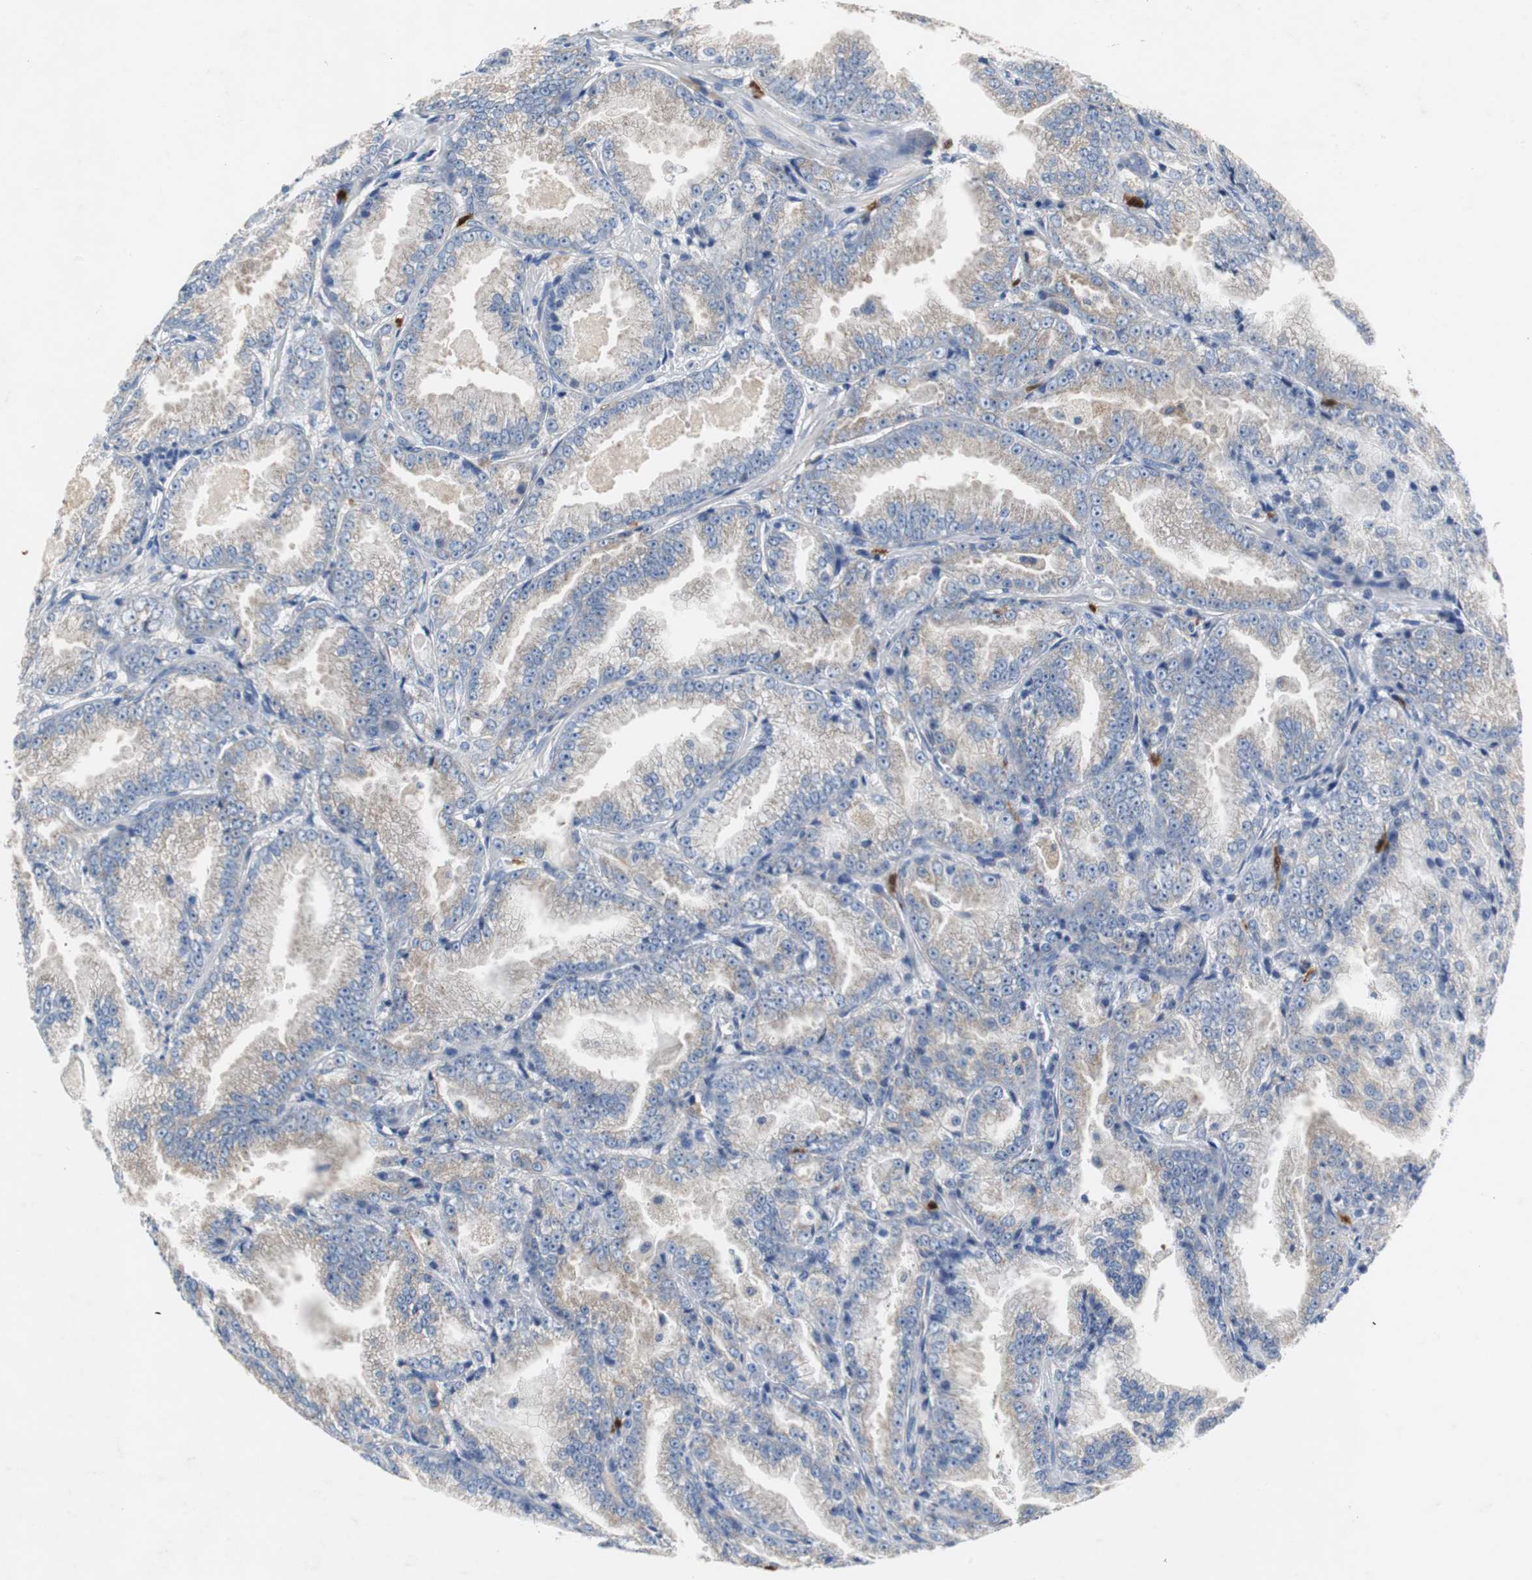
{"staining": {"intensity": "weak", "quantity": "25%-75%", "location": "cytoplasmic/membranous"}, "tissue": "prostate cancer", "cell_type": "Tumor cells", "image_type": "cancer", "snomed": [{"axis": "morphology", "description": "Adenocarcinoma, High grade"}, {"axis": "topography", "description": "Prostate"}], "caption": "Prostate cancer stained for a protein (brown) exhibits weak cytoplasmic/membranous positive expression in approximately 25%-75% of tumor cells.", "gene": "CALB2", "patient": {"sex": "male", "age": 61}}